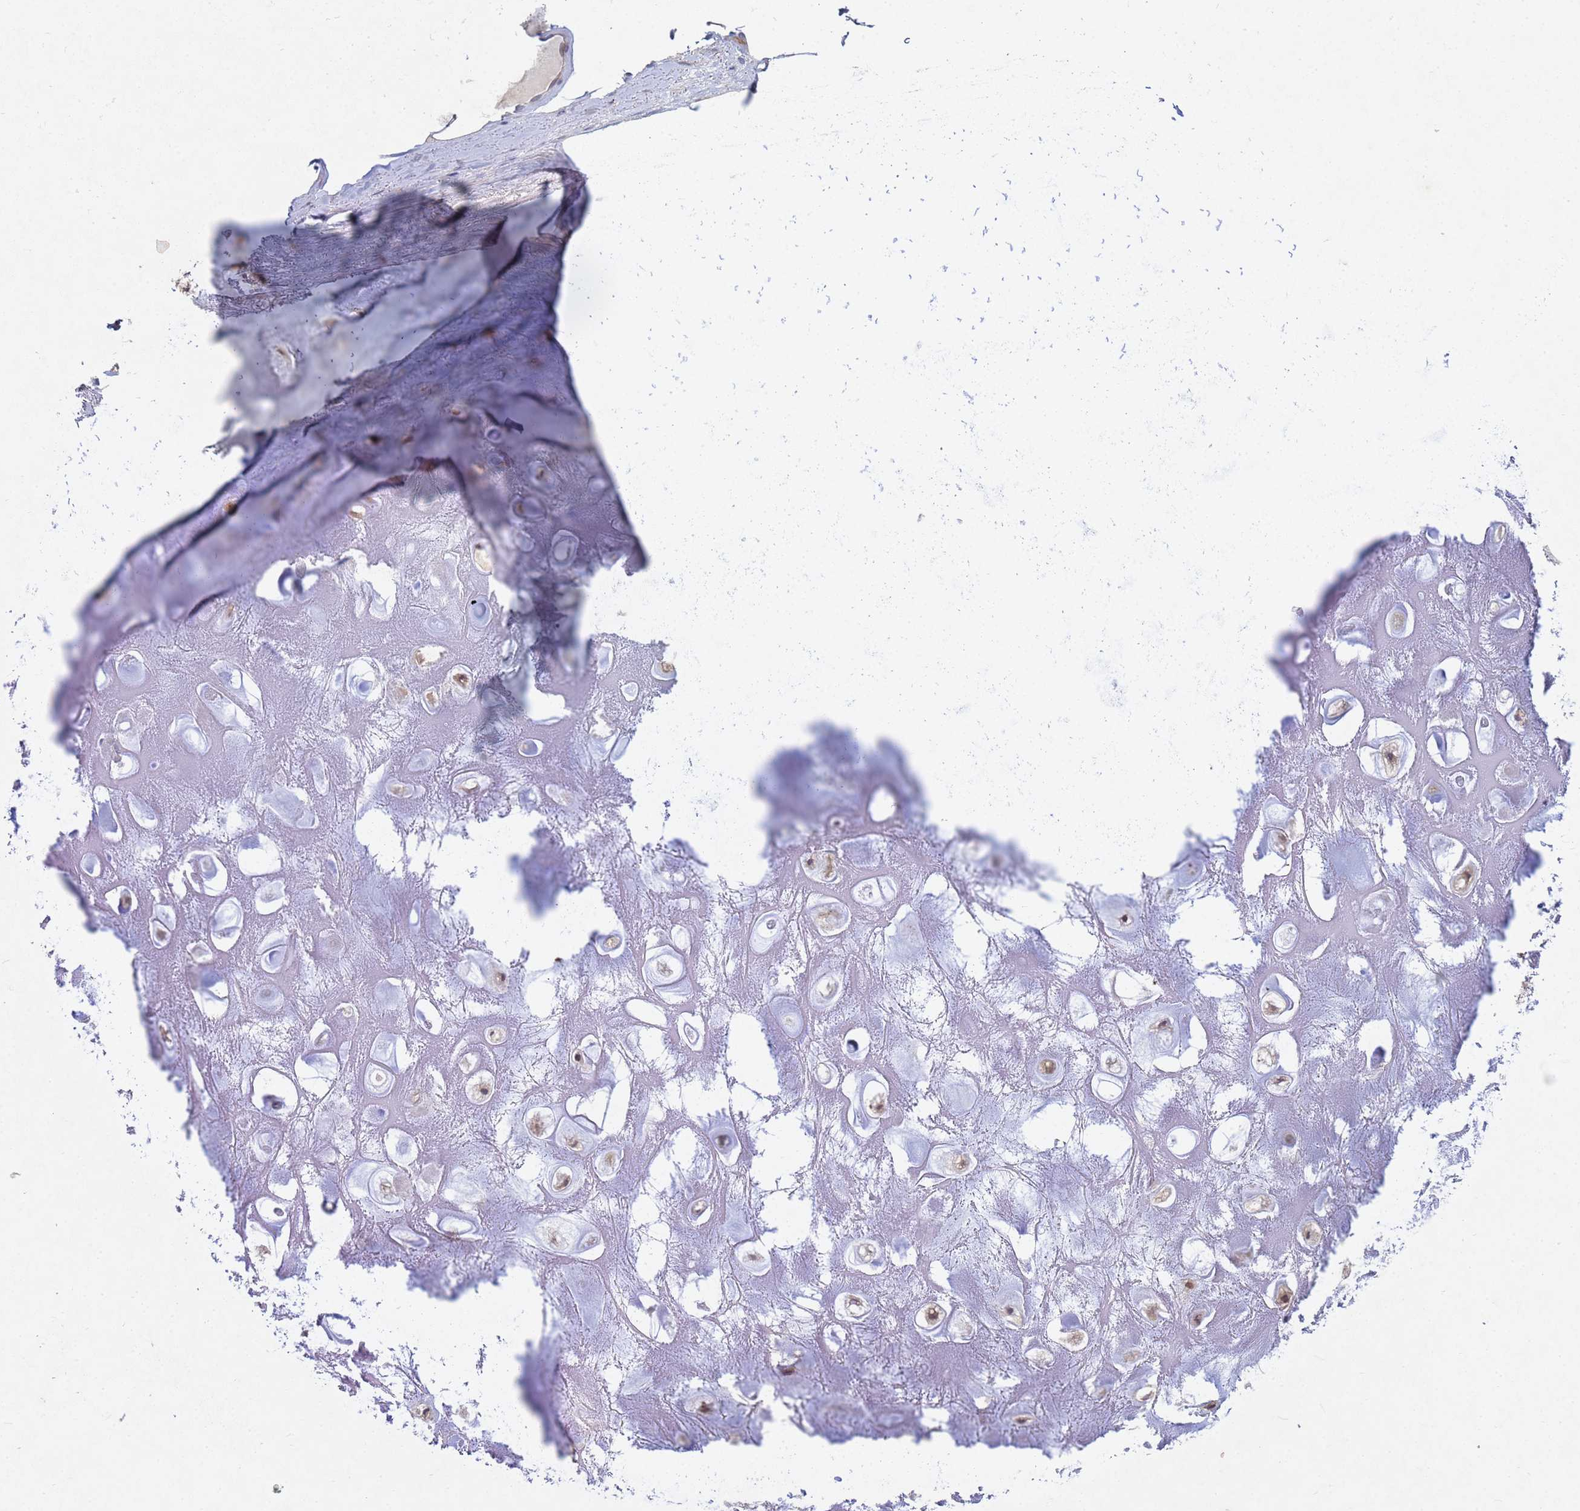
{"staining": {"intensity": "negative", "quantity": "none", "location": "none"}, "tissue": "adipose tissue", "cell_type": "Adipocytes", "image_type": "normal", "snomed": [{"axis": "morphology", "description": "Normal tissue, NOS"}, {"axis": "topography", "description": "Cartilage tissue"}], "caption": "Protein analysis of unremarkable adipose tissue displays no significant staining in adipocytes.", "gene": "TNPO2", "patient": {"sex": "male", "age": 81}}